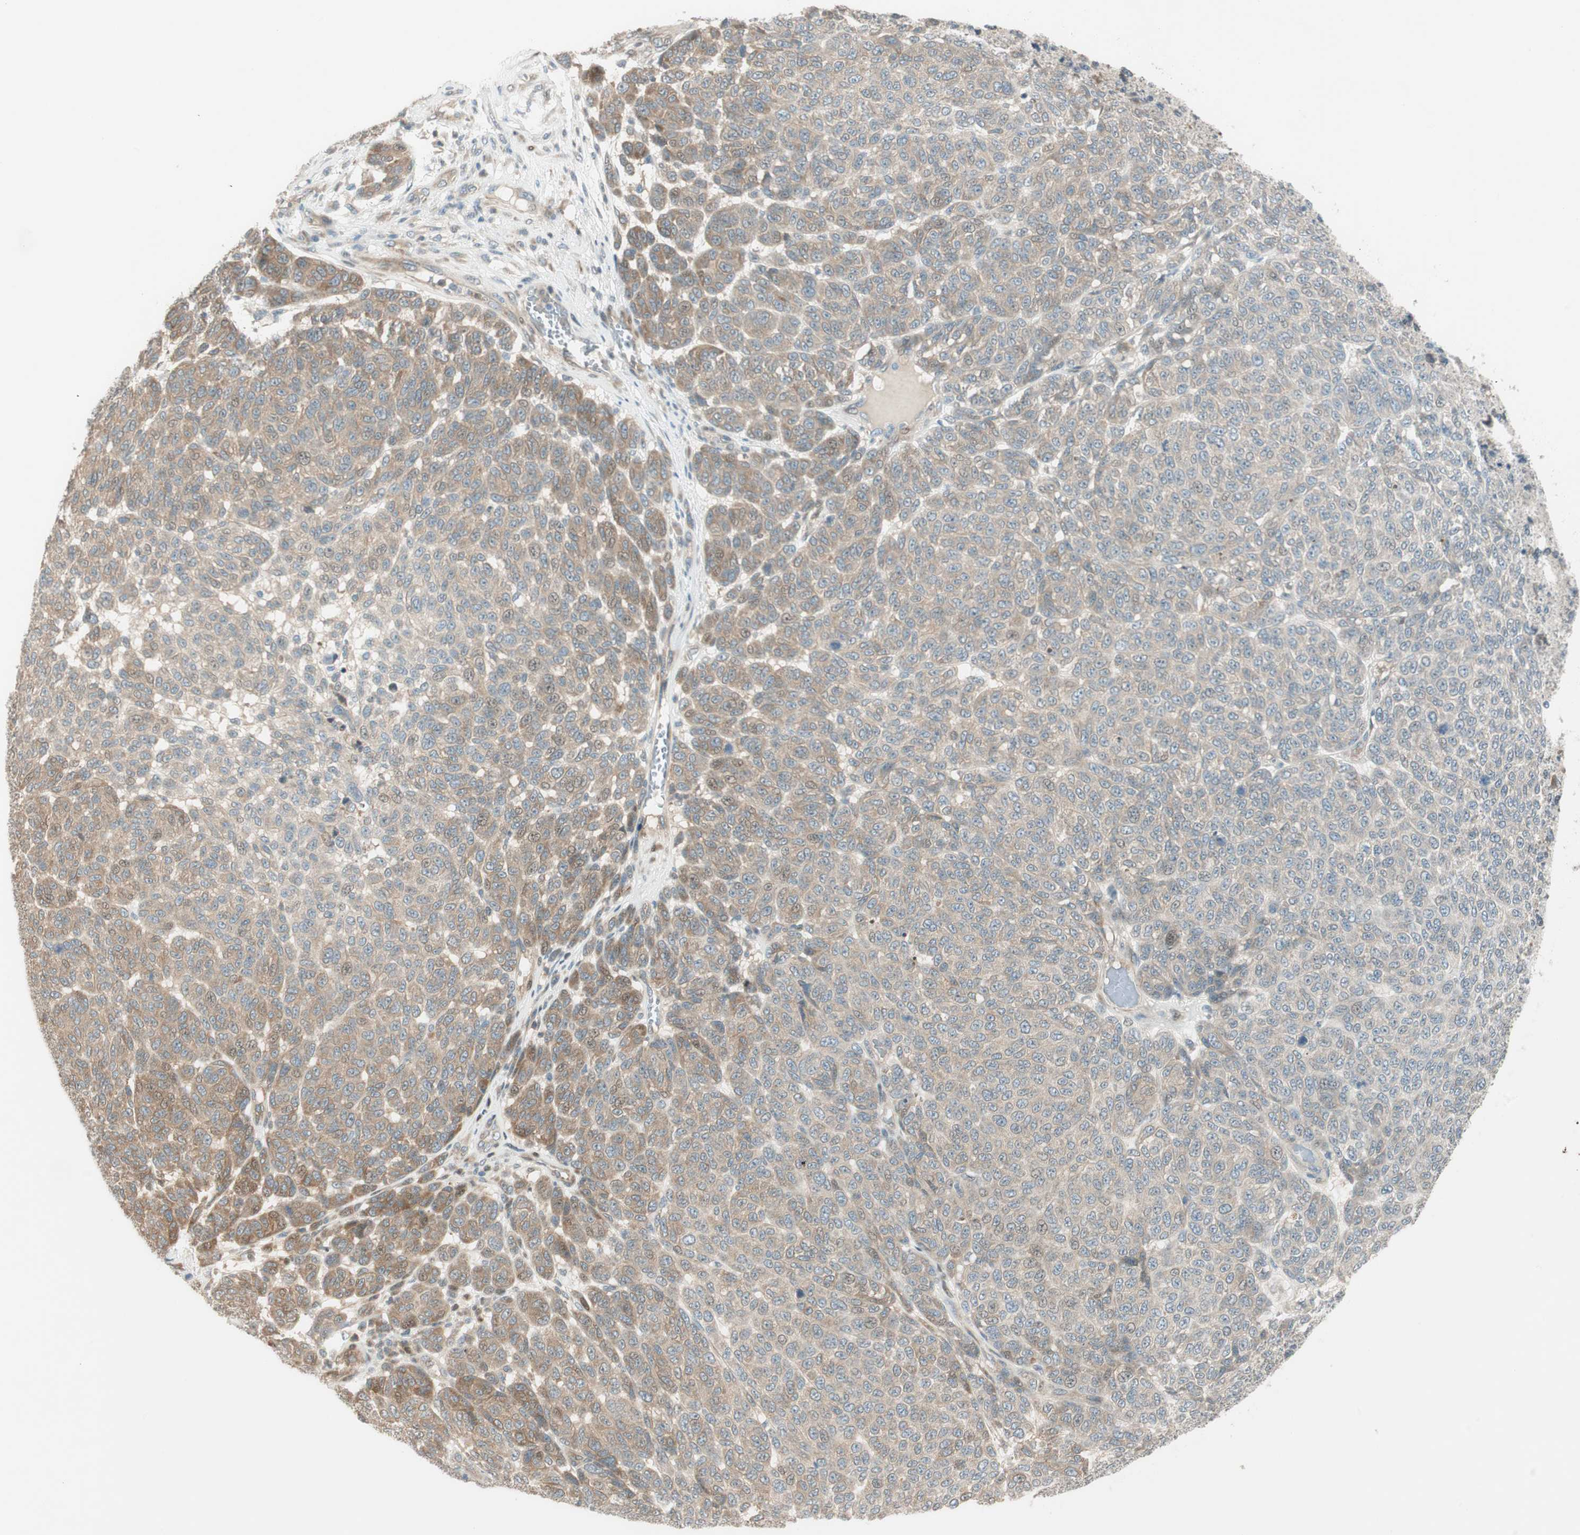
{"staining": {"intensity": "weak", "quantity": "25%-75%", "location": "cytoplasmic/membranous"}, "tissue": "melanoma", "cell_type": "Tumor cells", "image_type": "cancer", "snomed": [{"axis": "morphology", "description": "Malignant melanoma, NOS"}, {"axis": "topography", "description": "Skin"}], "caption": "Melanoma stained with DAB (3,3'-diaminobenzidine) immunohistochemistry reveals low levels of weak cytoplasmic/membranous staining in approximately 25%-75% of tumor cells.", "gene": "CGRRF1", "patient": {"sex": "male", "age": 59}}